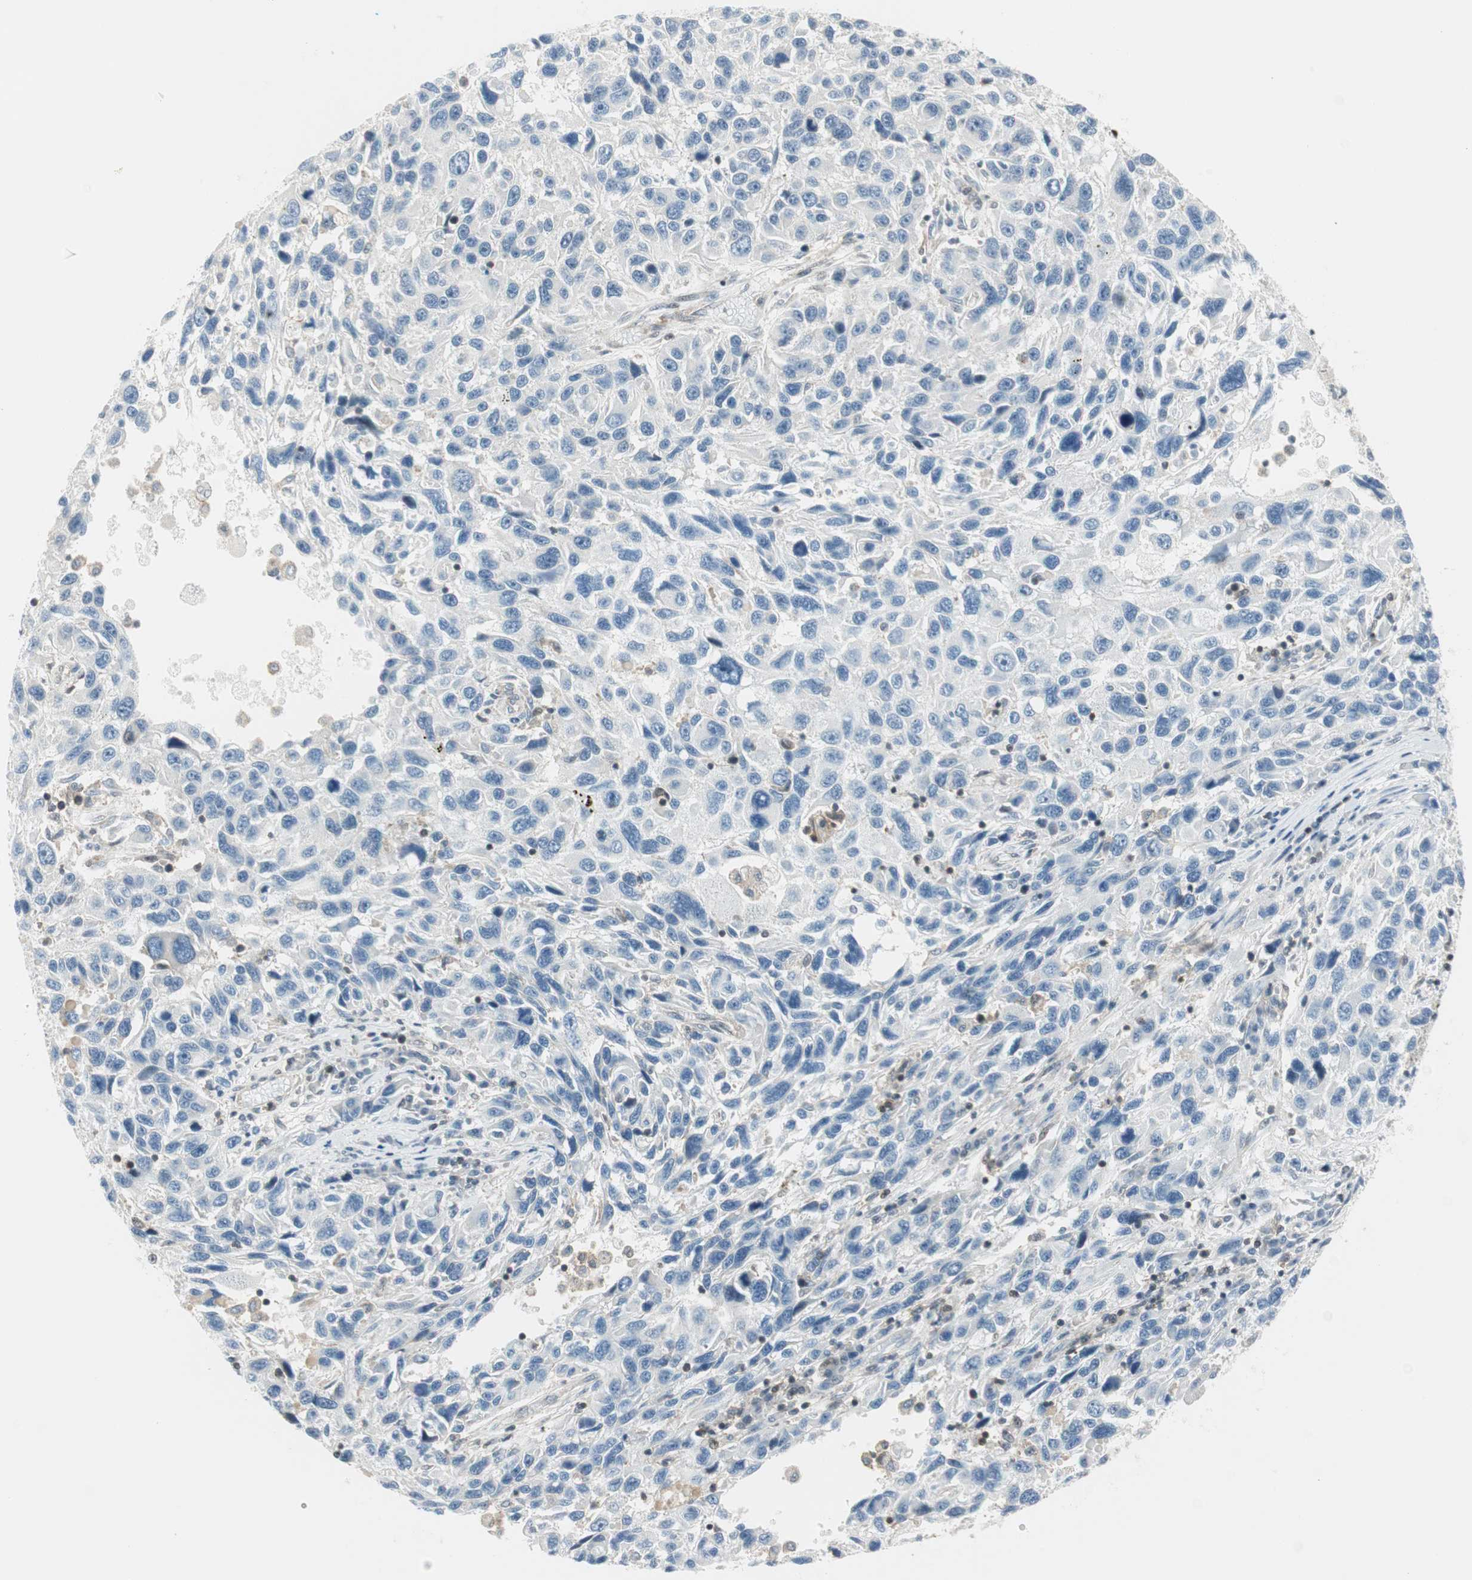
{"staining": {"intensity": "negative", "quantity": "none", "location": "none"}, "tissue": "melanoma", "cell_type": "Tumor cells", "image_type": "cancer", "snomed": [{"axis": "morphology", "description": "Malignant melanoma, NOS"}, {"axis": "topography", "description": "Skin"}], "caption": "This is an immunohistochemistry micrograph of malignant melanoma. There is no staining in tumor cells.", "gene": "PPP1CA", "patient": {"sex": "male", "age": 53}}